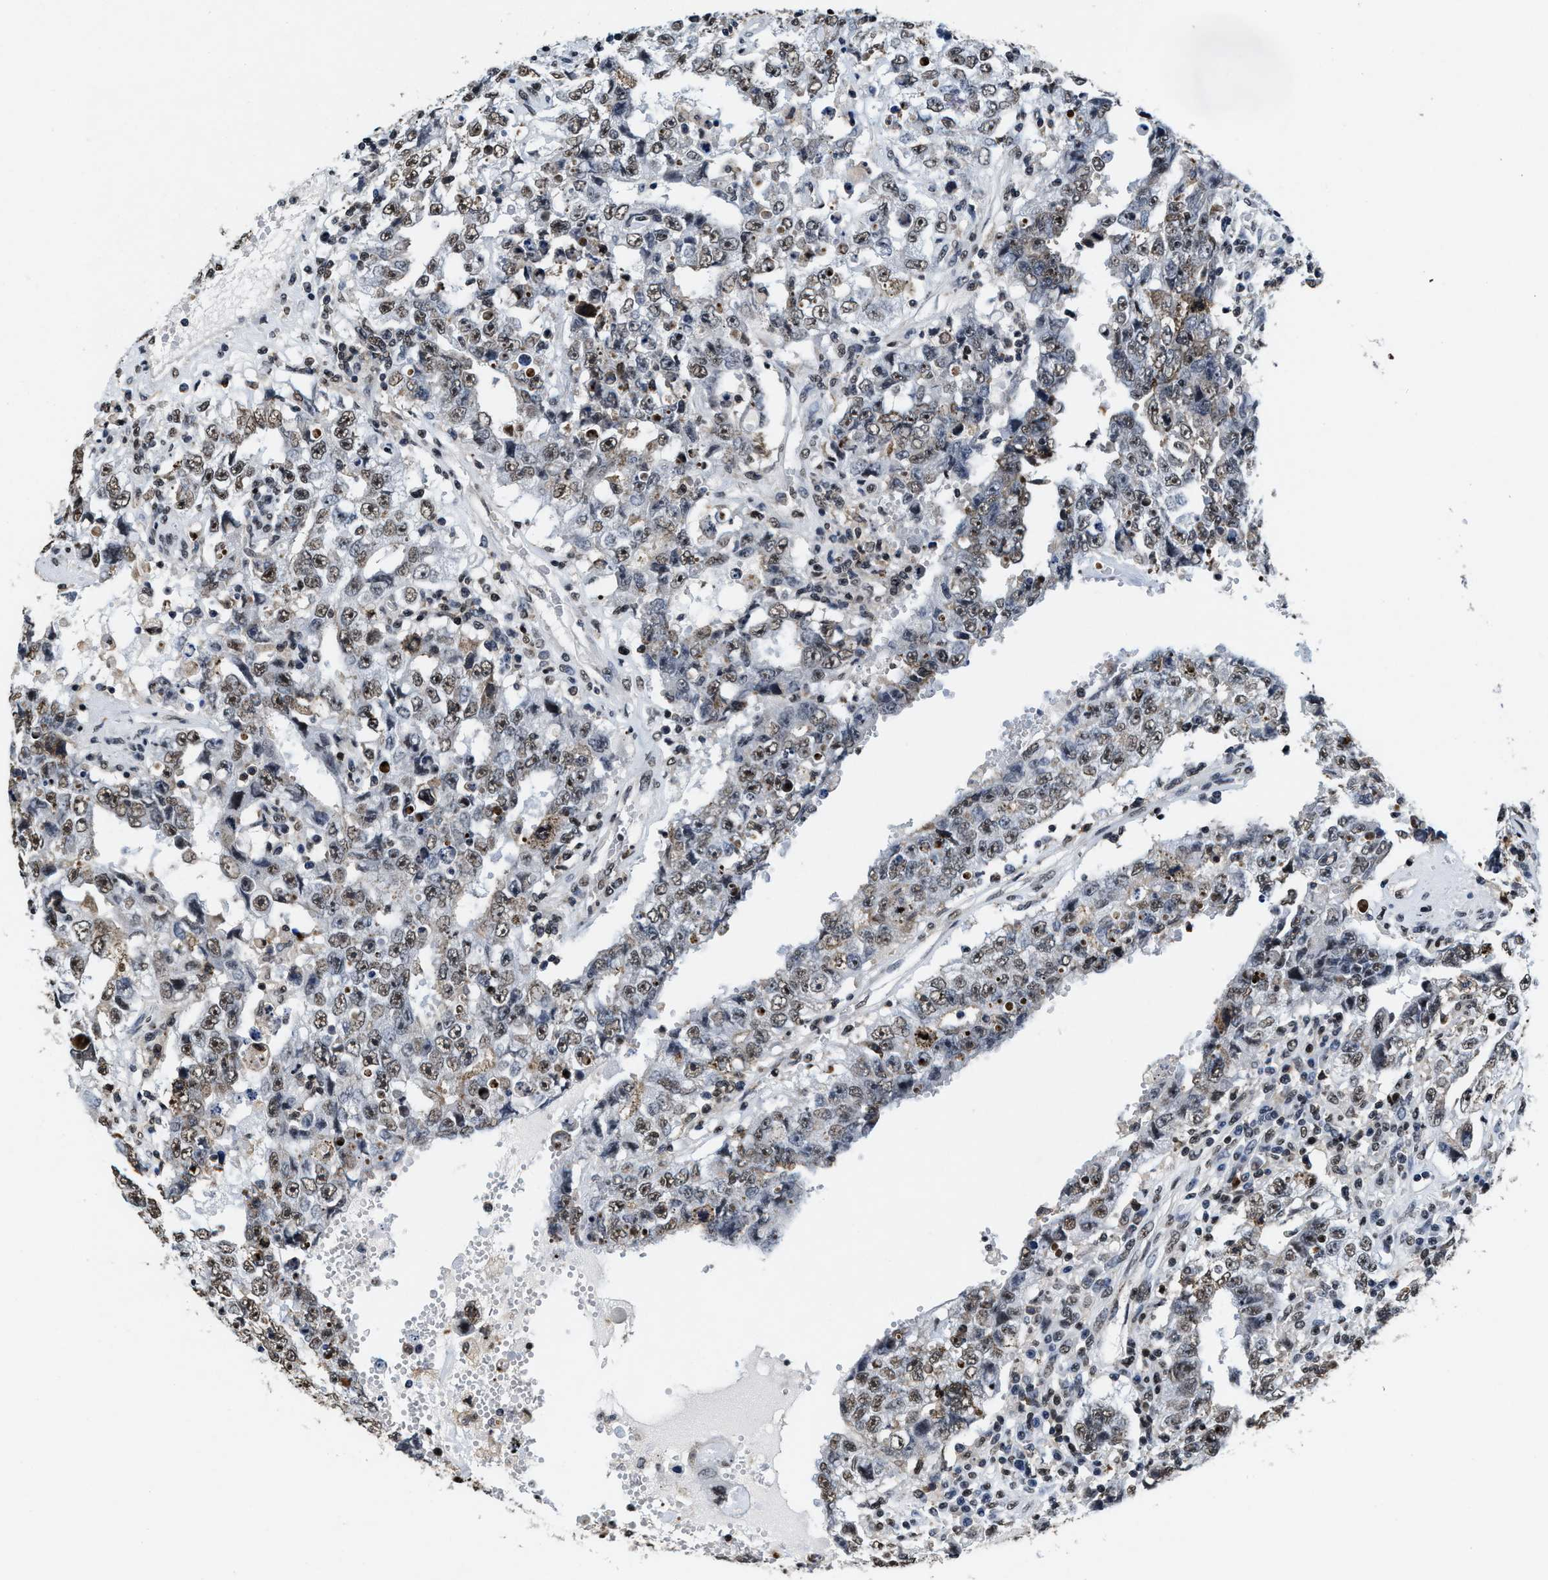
{"staining": {"intensity": "moderate", "quantity": ">75%", "location": "nuclear"}, "tissue": "testis cancer", "cell_type": "Tumor cells", "image_type": "cancer", "snomed": [{"axis": "morphology", "description": "Carcinoma, Embryonal, NOS"}, {"axis": "topography", "description": "Testis"}], "caption": "Immunohistochemistry staining of testis embryonal carcinoma, which reveals medium levels of moderate nuclear expression in about >75% of tumor cells indicating moderate nuclear protein positivity. The staining was performed using DAB (3,3'-diaminobenzidine) (brown) for protein detection and nuclei were counterstained in hematoxylin (blue).", "gene": "SUPT16H", "patient": {"sex": "male", "age": 26}}